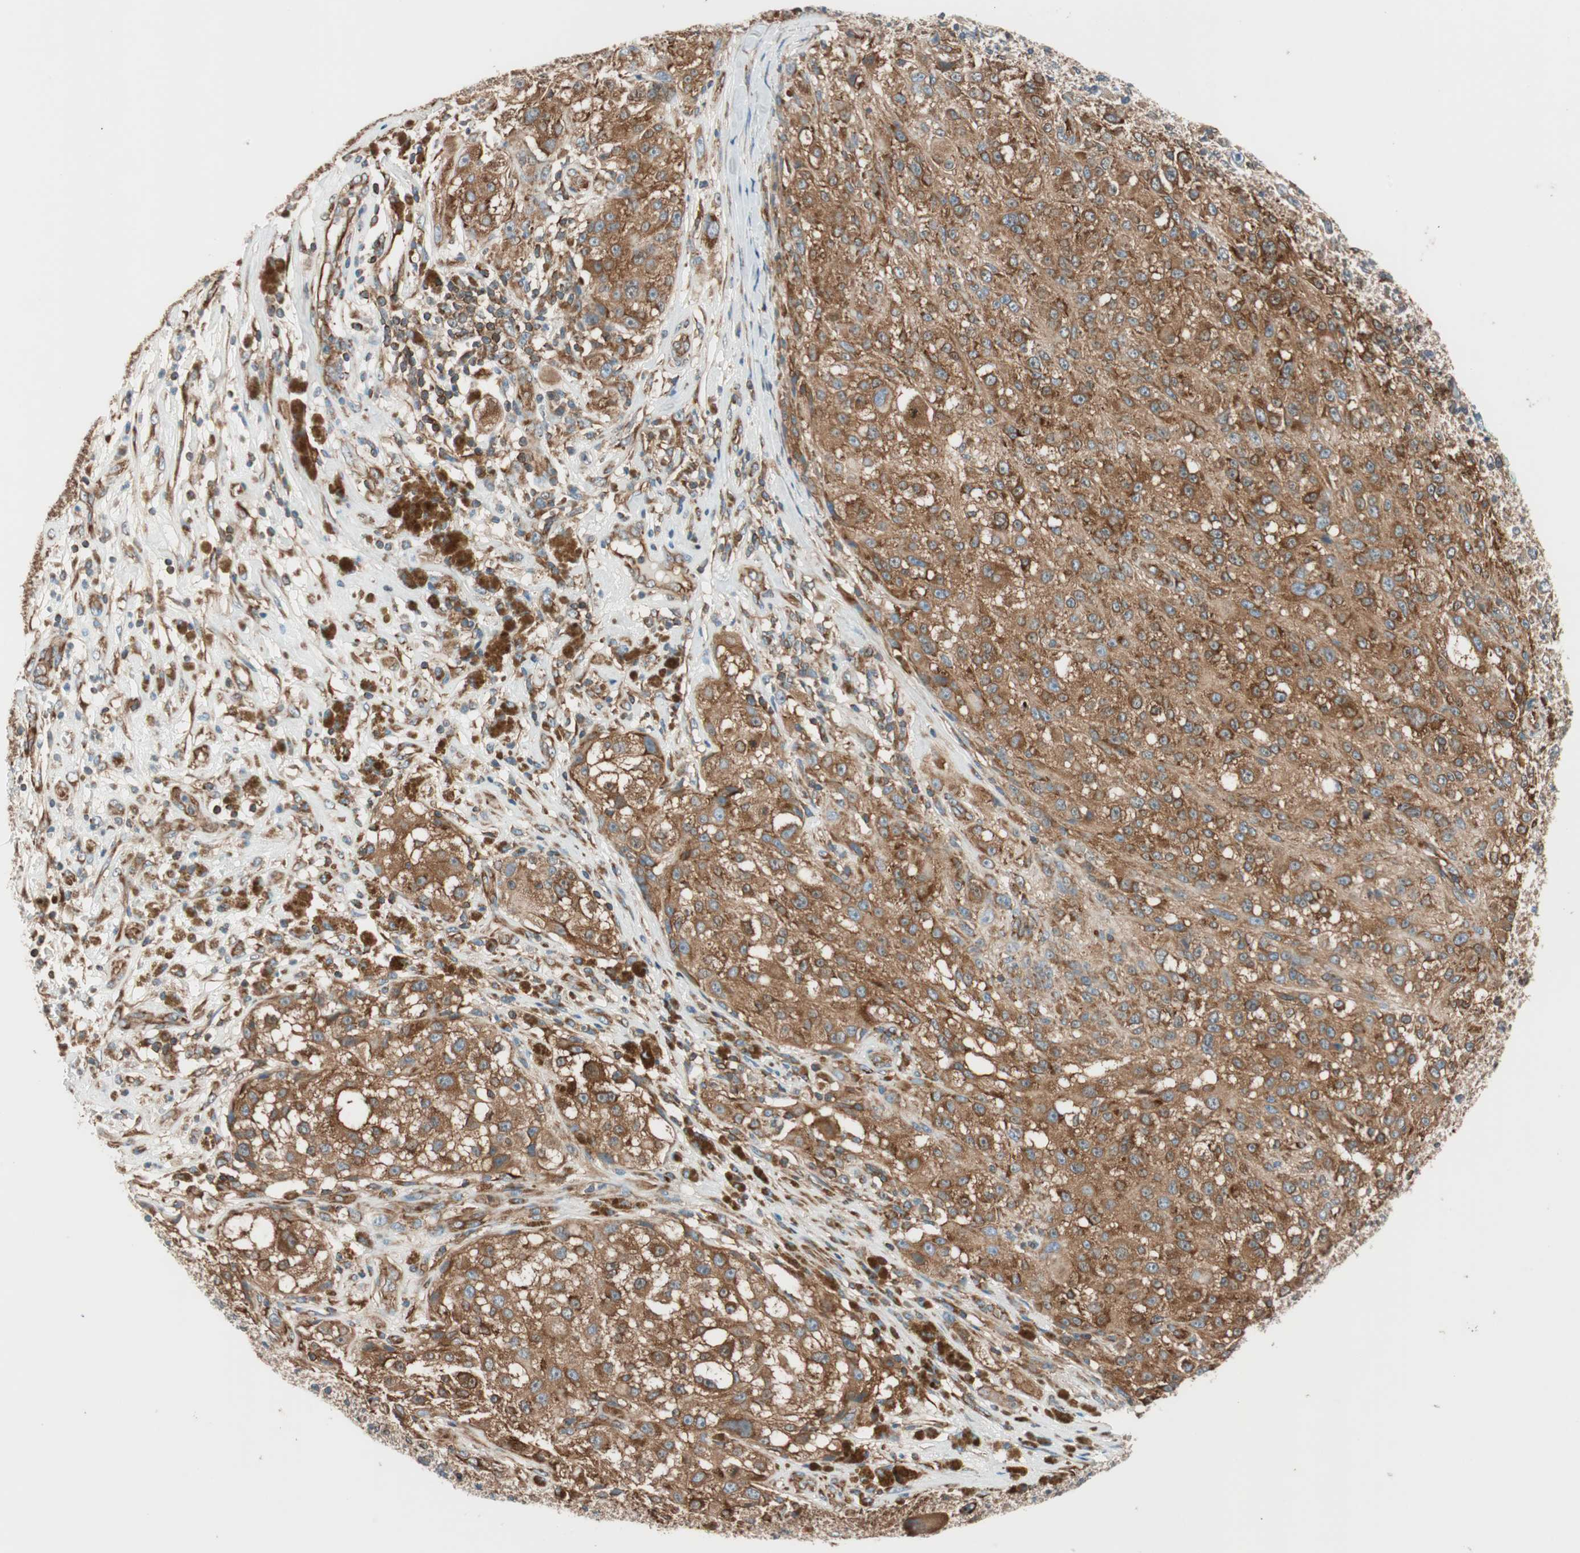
{"staining": {"intensity": "strong", "quantity": ">75%", "location": "cytoplasmic/membranous"}, "tissue": "melanoma", "cell_type": "Tumor cells", "image_type": "cancer", "snomed": [{"axis": "morphology", "description": "Necrosis, NOS"}, {"axis": "morphology", "description": "Malignant melanoma, NOS"}, {"axis": "topography", "description": "Skin"}], "caption": "IHC of melanoma reveals high levels of strong cytoplasmic/membranous expression in approximately >75% of tumor cells. Nuclei are stained in blue.", "gene": "WASL", "patient": {"sex": "female", "age": 87}}